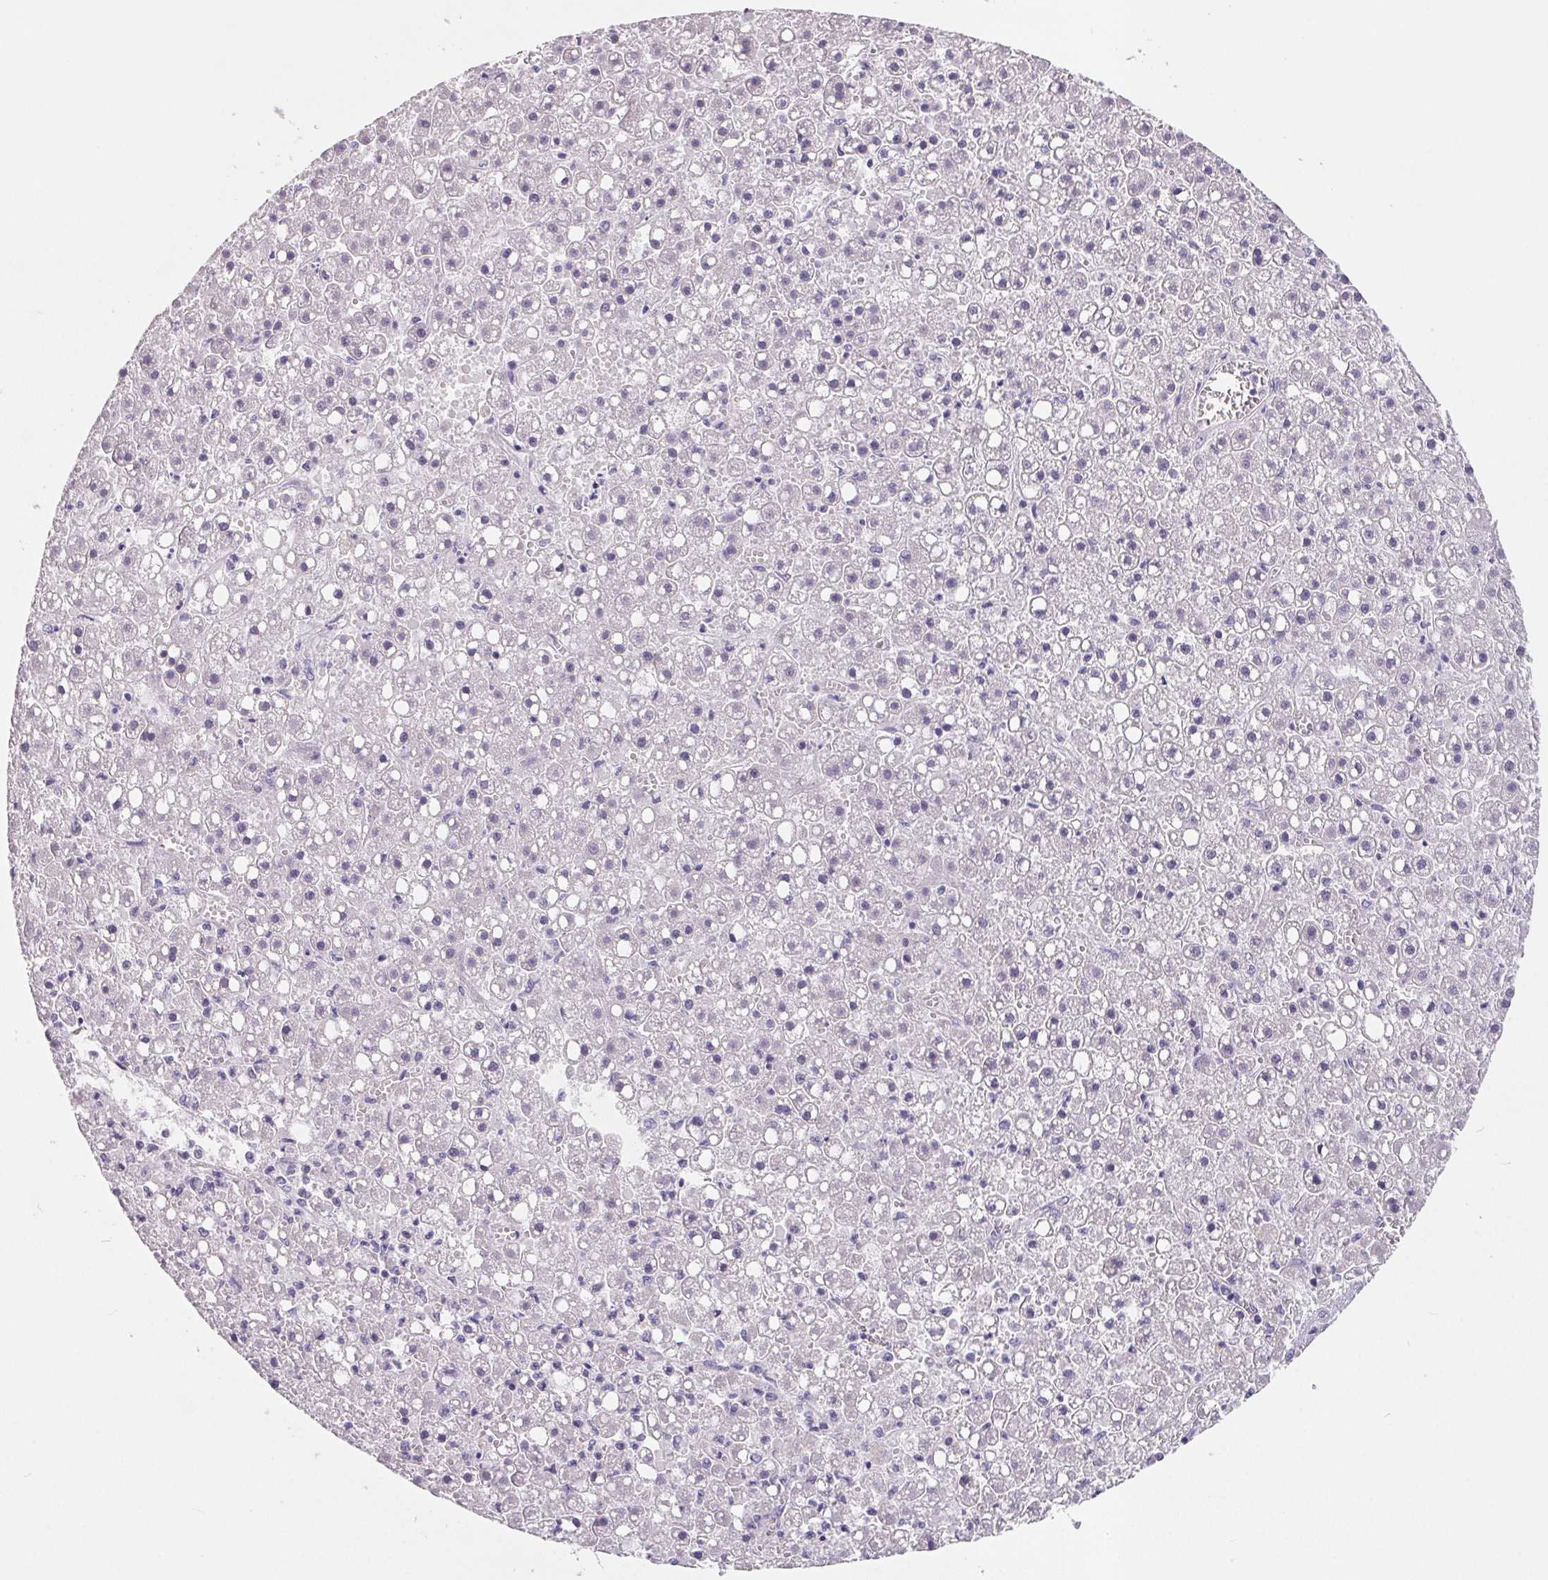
{"staining": {"intensity": "negative", "quantity": "none", "location": "none"}, "tissue": "liver cancer", "cell_type": "Tumor cells", "image_type": "cancer", "snomed": [{"axis": "morphology", "description": "Carcinoma, Hepatocellular, NOS"}, {"axis": "topography", "description": "Liver"}], "caption": "Liver hepatocellular carcinoma was stained to show a protein in brown. There is no significant expression in tumor cells.", "gene": "FDX1", "patient": {"sex": "male", "age": 67}}